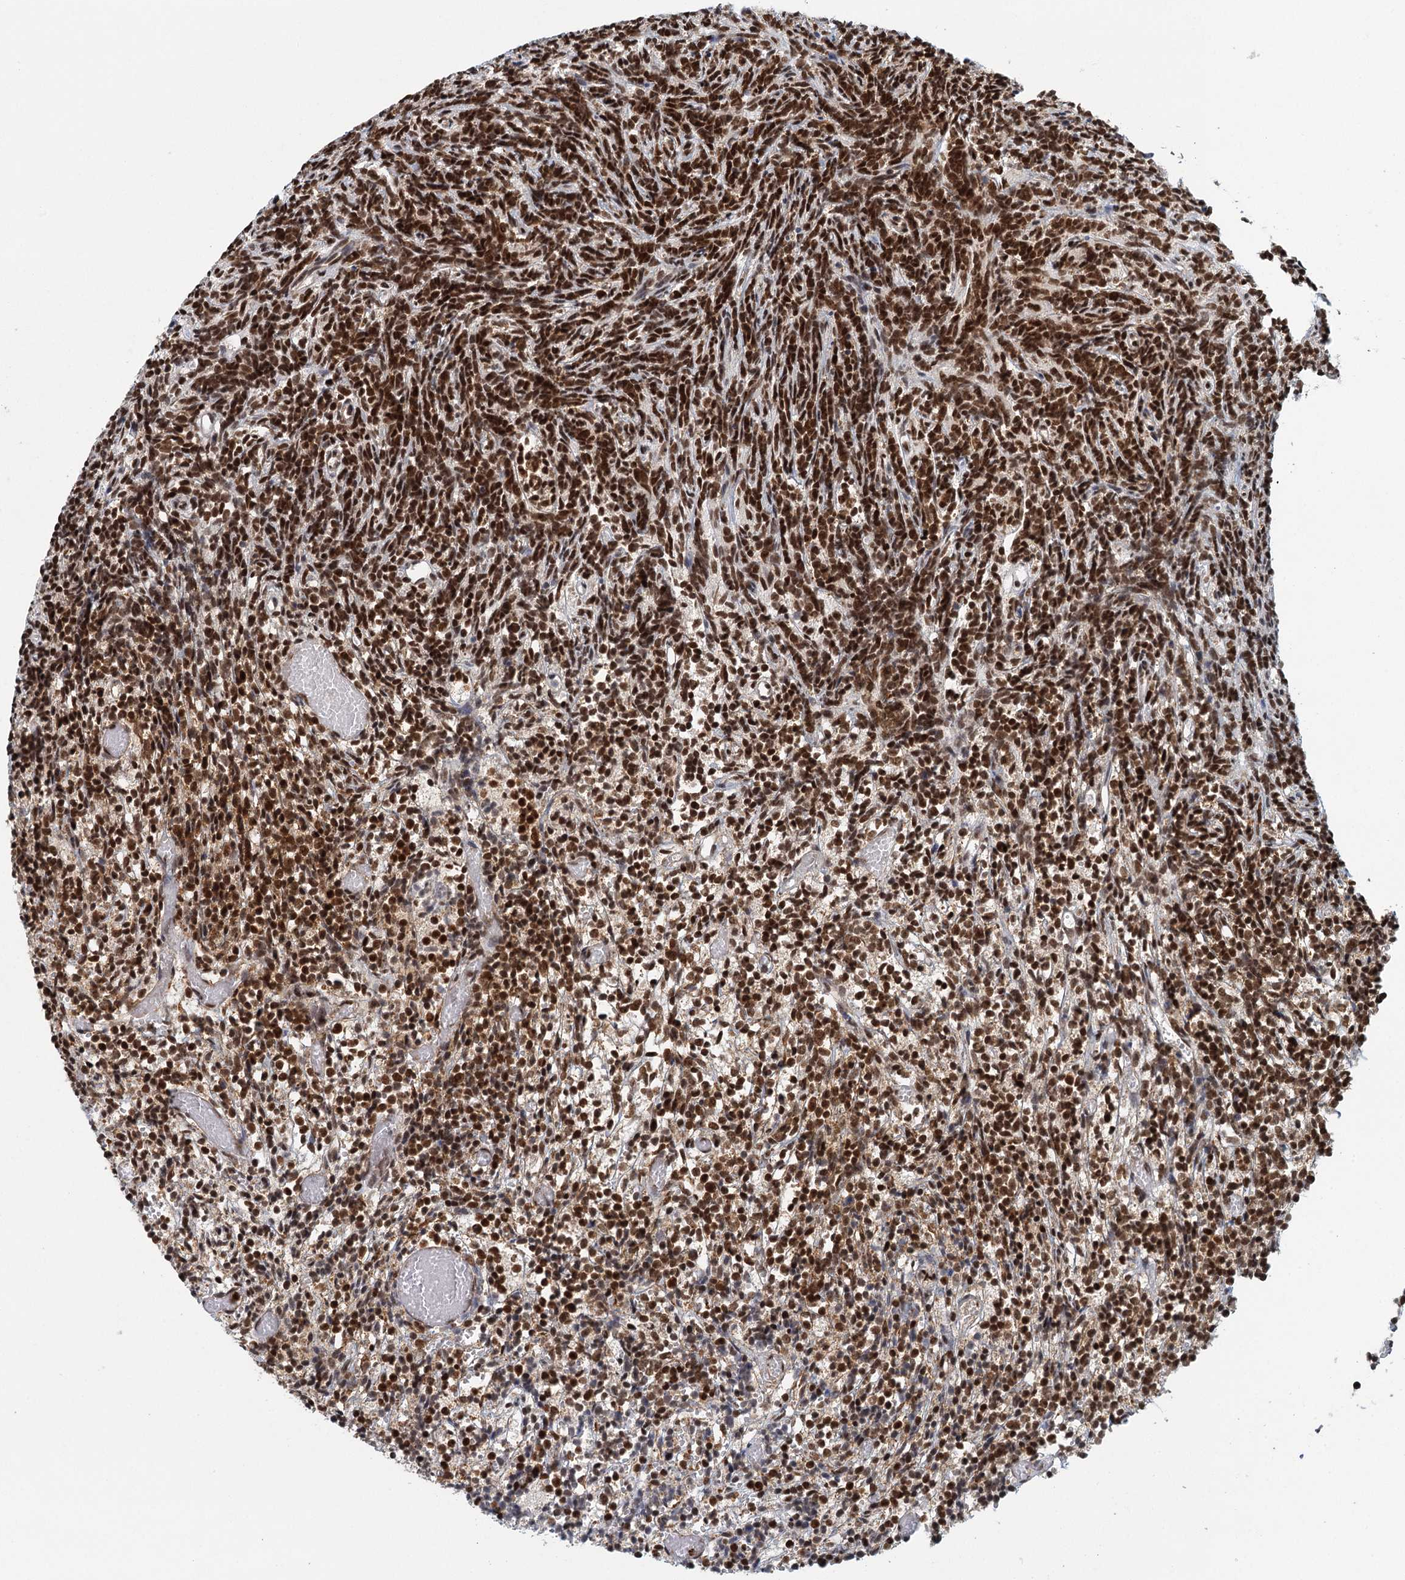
{"staining": {"intensity": "strong", "quantity": ">75%", "location": "nuclear"}, "tissue": "glioma", "cell_type": "Tumor cells", "image_type": "cancer", "snomed": [{"axis": "morphology", "description": "Glioma, malignant, Low grade"}, {"axis": "topography", "description": "Brain"}], "caption": "Human malignant glioma (low-grade) stained with a protein marker shows strong staining in tumor cells.", "gene": "GPATCH11", "patient": {"sex": "female", "age": 1}}